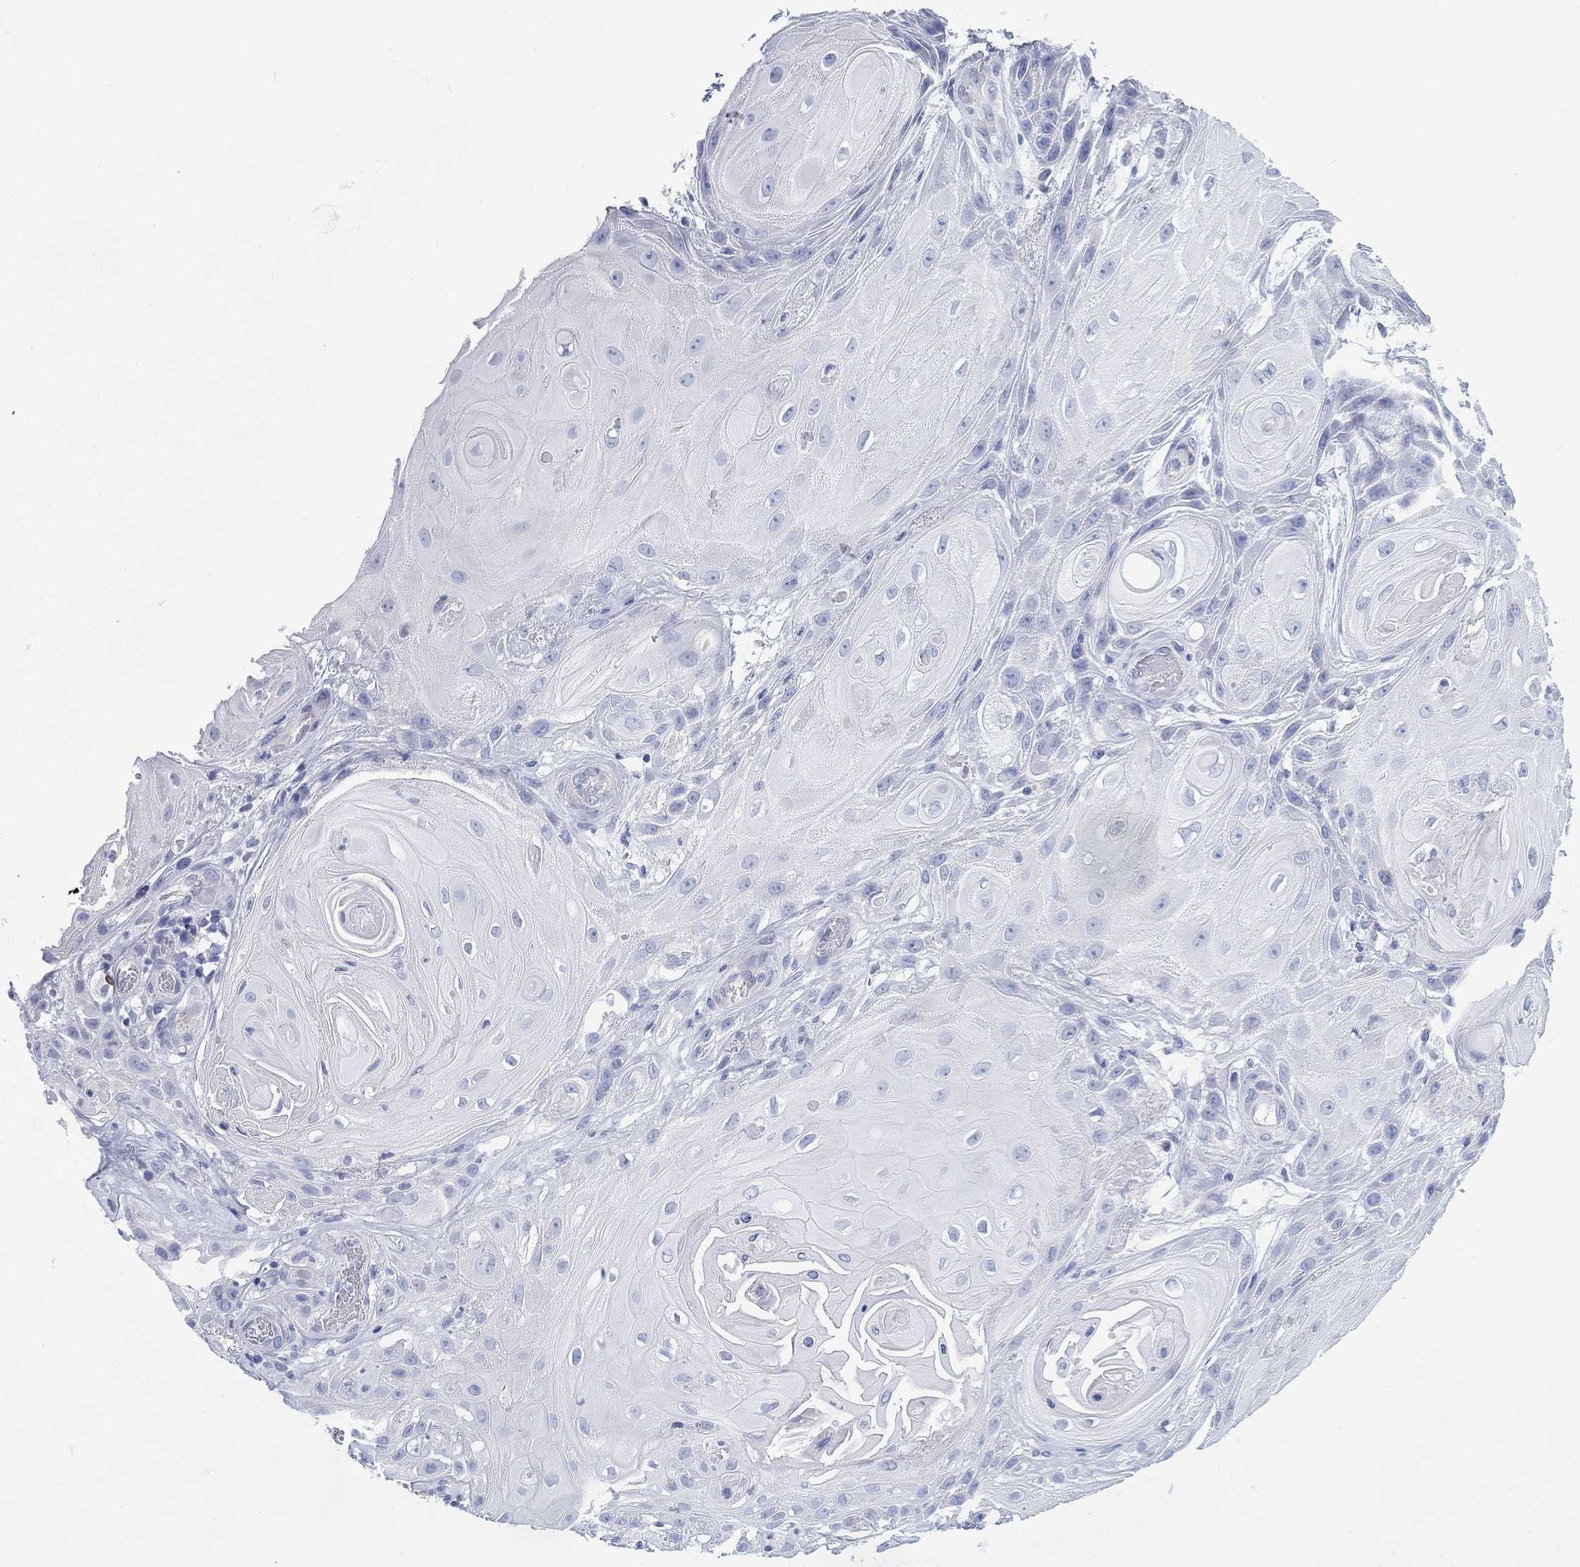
{"staining": {"intensity": "negative", "quantity": "none", "location": "none"}, "tissue": "skin cancer", "cell_type": "Tumor cells", "image_type": "cancer", "snomed": [{"axis": "morphology", "description": "Squamous cell carcinoma, NOS"}, {"axis": "topography", "description": "Skin"}], "caption": "Tumor cells are negative for brown protein staining in squamous cell carcinoma (skin). Brightfield microscopy of immunohistochemistry (IHC) stained with DAB (brown) and hematoxylin (blue), captured at high magnification.", "gene": "DDI1", "patient": {"sex": "male", "age": 62}}